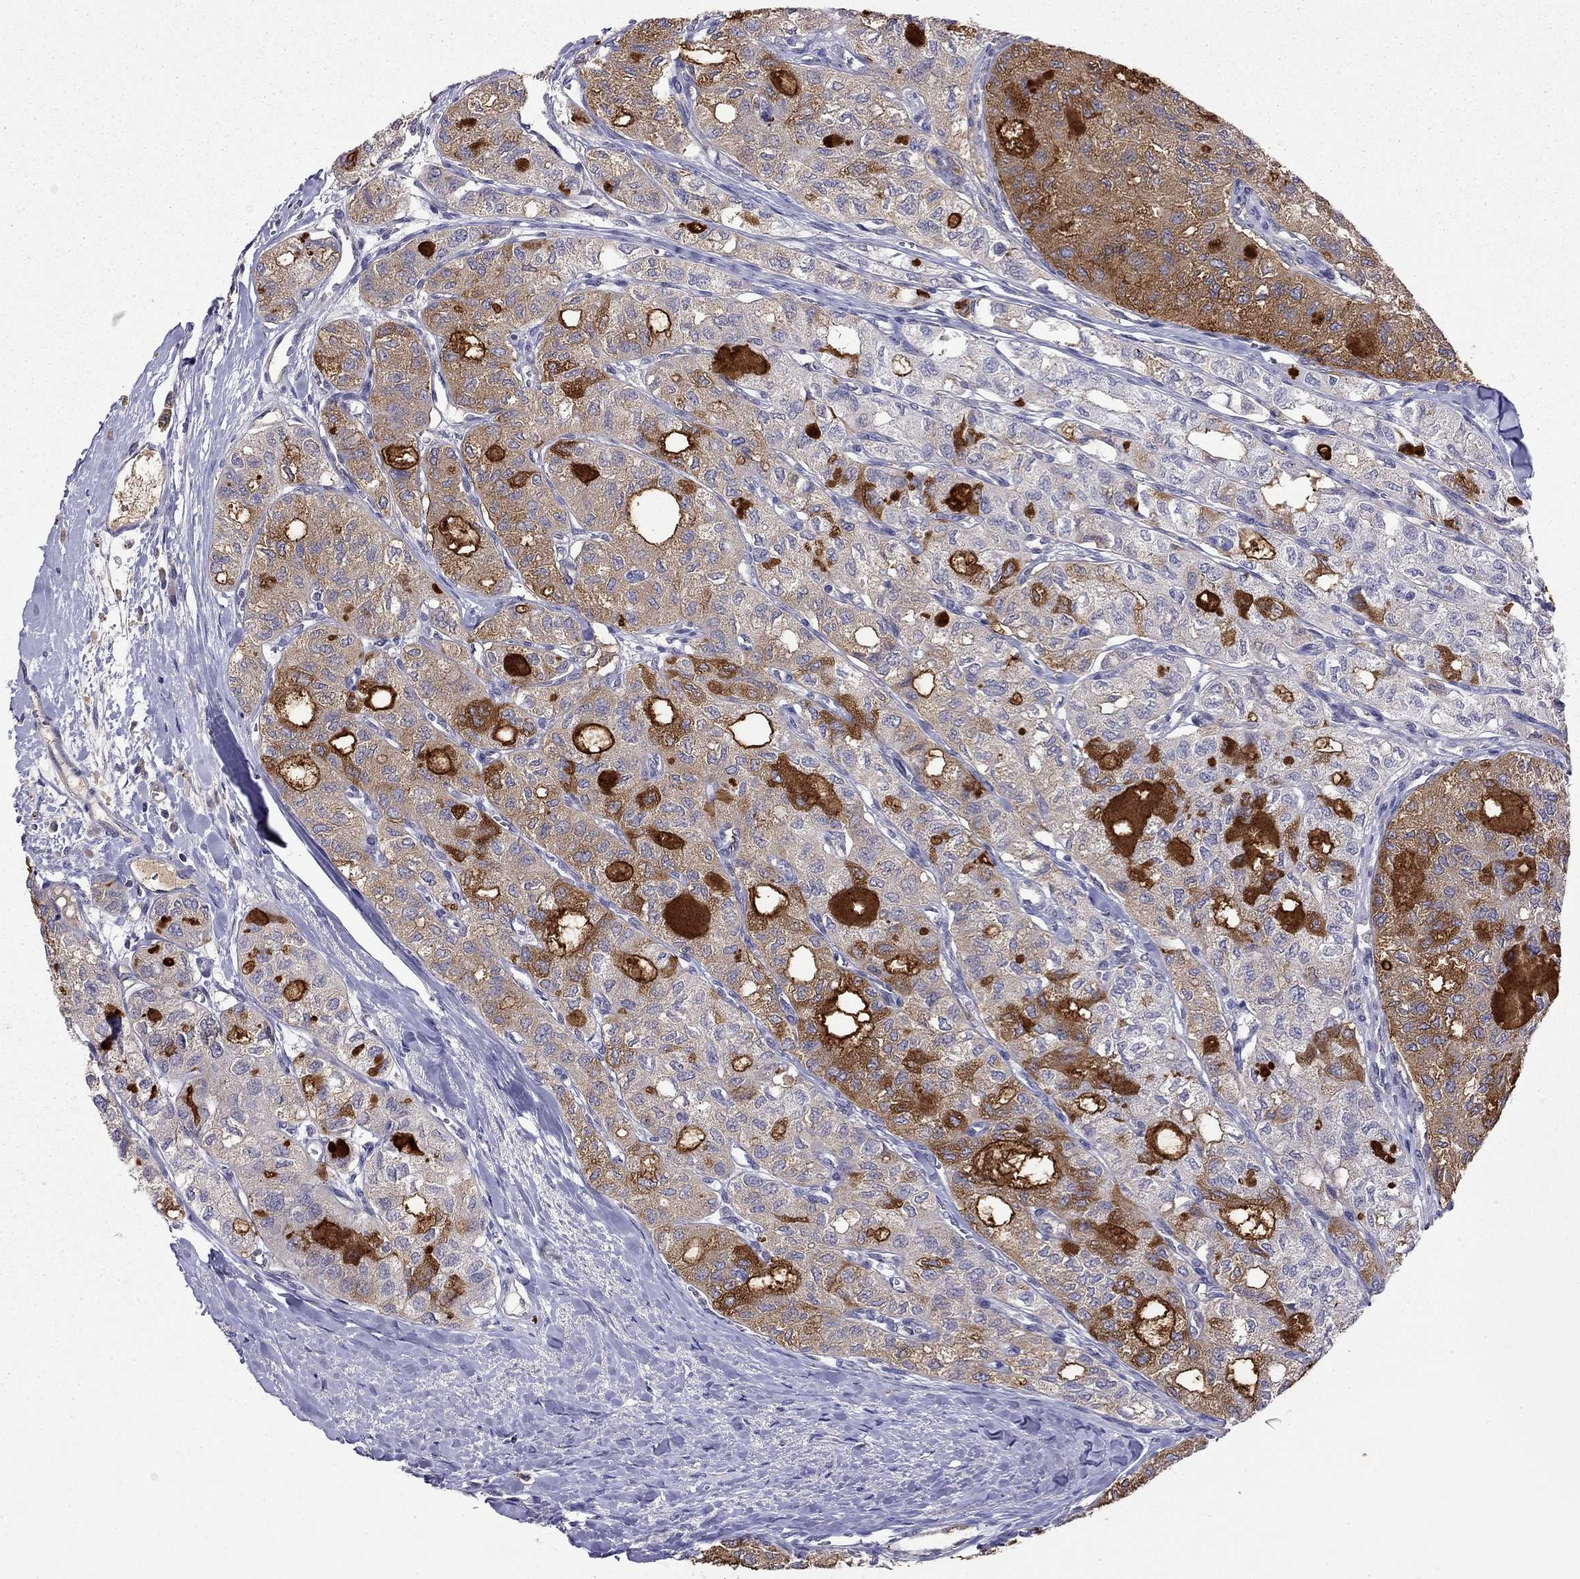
{"staining": {"intensity": "moderate", "quantity": "25%-75%", "location": "cytoplasmic/membranous"}, "tissue": "thyroid cancer", "cell_type": "Tumor cells", "image_type": "cancer", "snomed": [{"axis": "morphology", "description": "Follicular adenoma carcinoma, NOS"}, {"axis": "topography", "description": "Thyroid gland"}], "caption": "Protein expression analysis of human follicular adenoma carcinoma (thyroid) reveals moderate cytoplasmic/membranous staining in about 25%-75% of tumor cells.", "gene": "WNK3", "patient": {"sex": "male", "age": 75}}